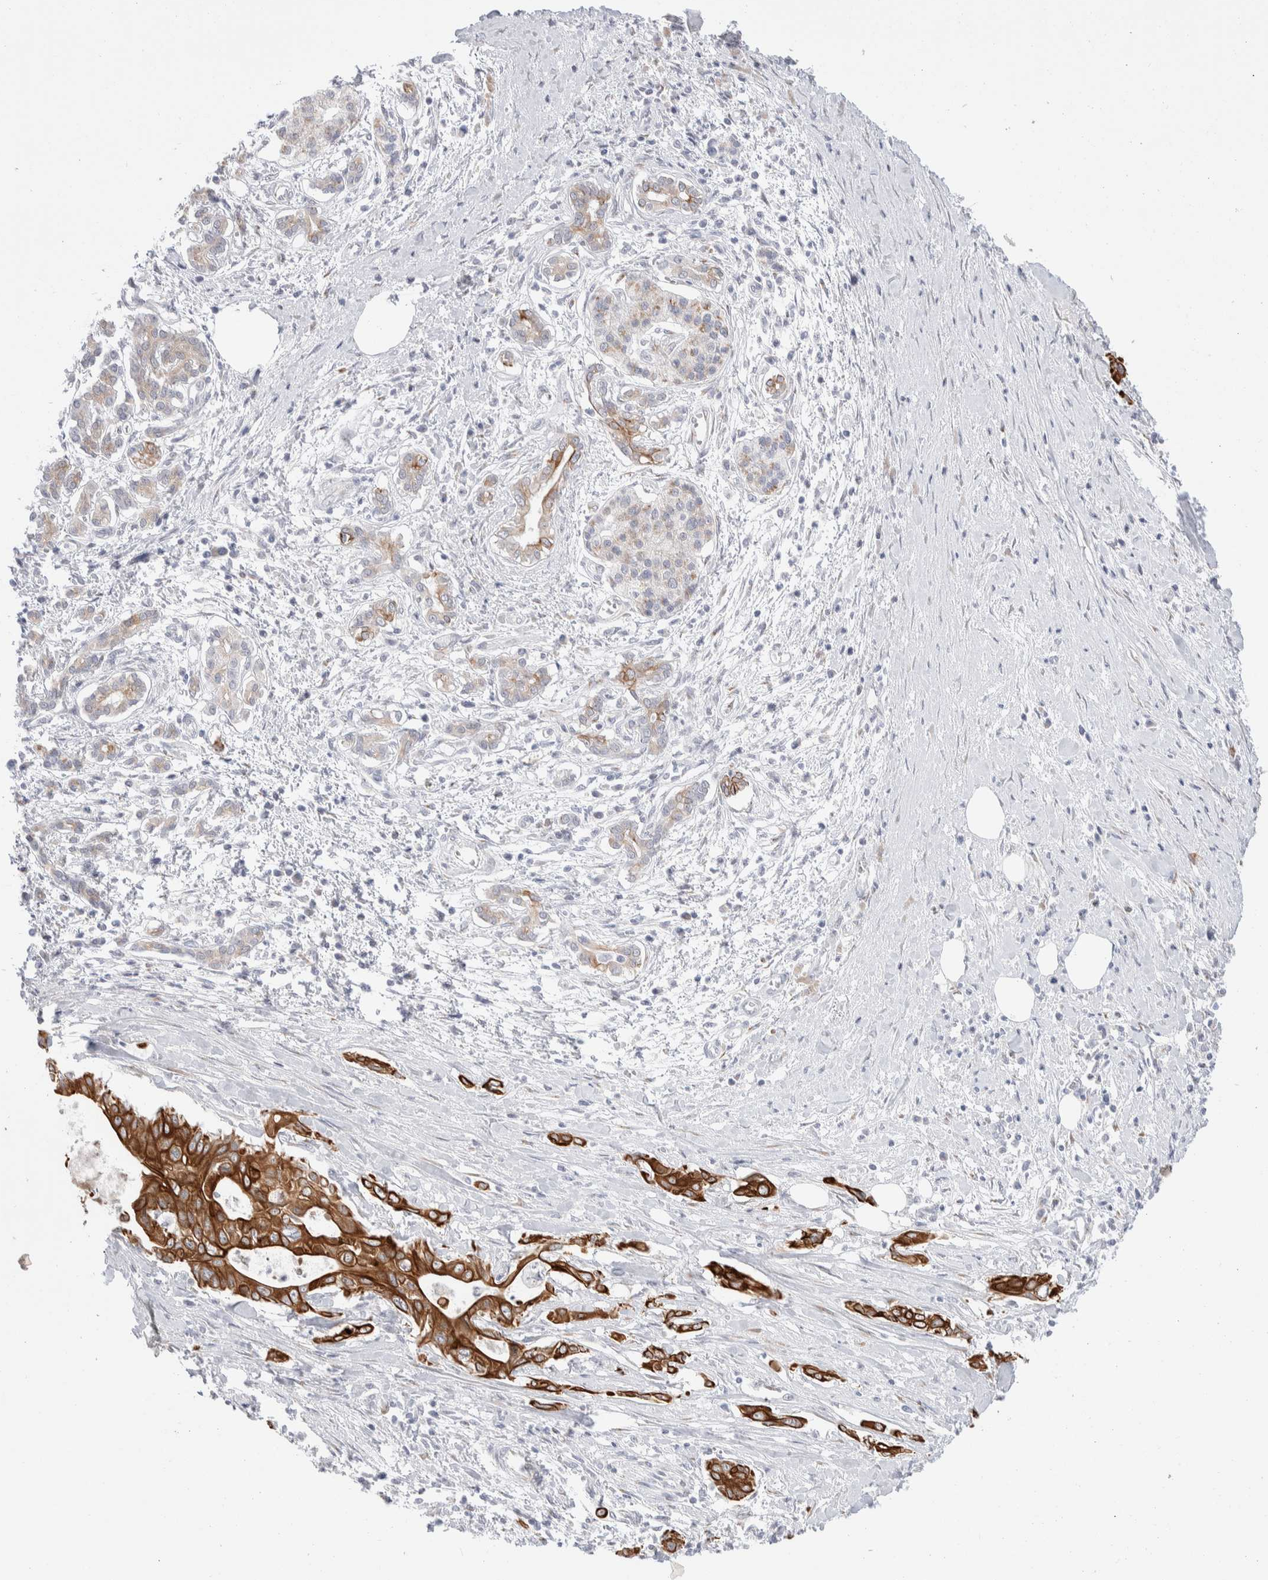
{"staining": {"intensity": "strong", "quantity": ">75%", "location": "cytoplasmic/membranous"}, "tissue": "pancreatic cancer", "cell_type": "Tumor cells", "image_type": "cancer", "snomed": [{"axis": "morphology", "description": "Adenocarcinoma, NOS"}, {"axis": "topography", "description": "Pancreas"}], "caption": "Immunohistochemical staining of human pancreatic cancer exhibits strong cytoplasmic/membranous protein positivity in approximately >75% of tumor cells.", "gene": "C1orf112", "patient": {"sex": "male", "age": 58}}